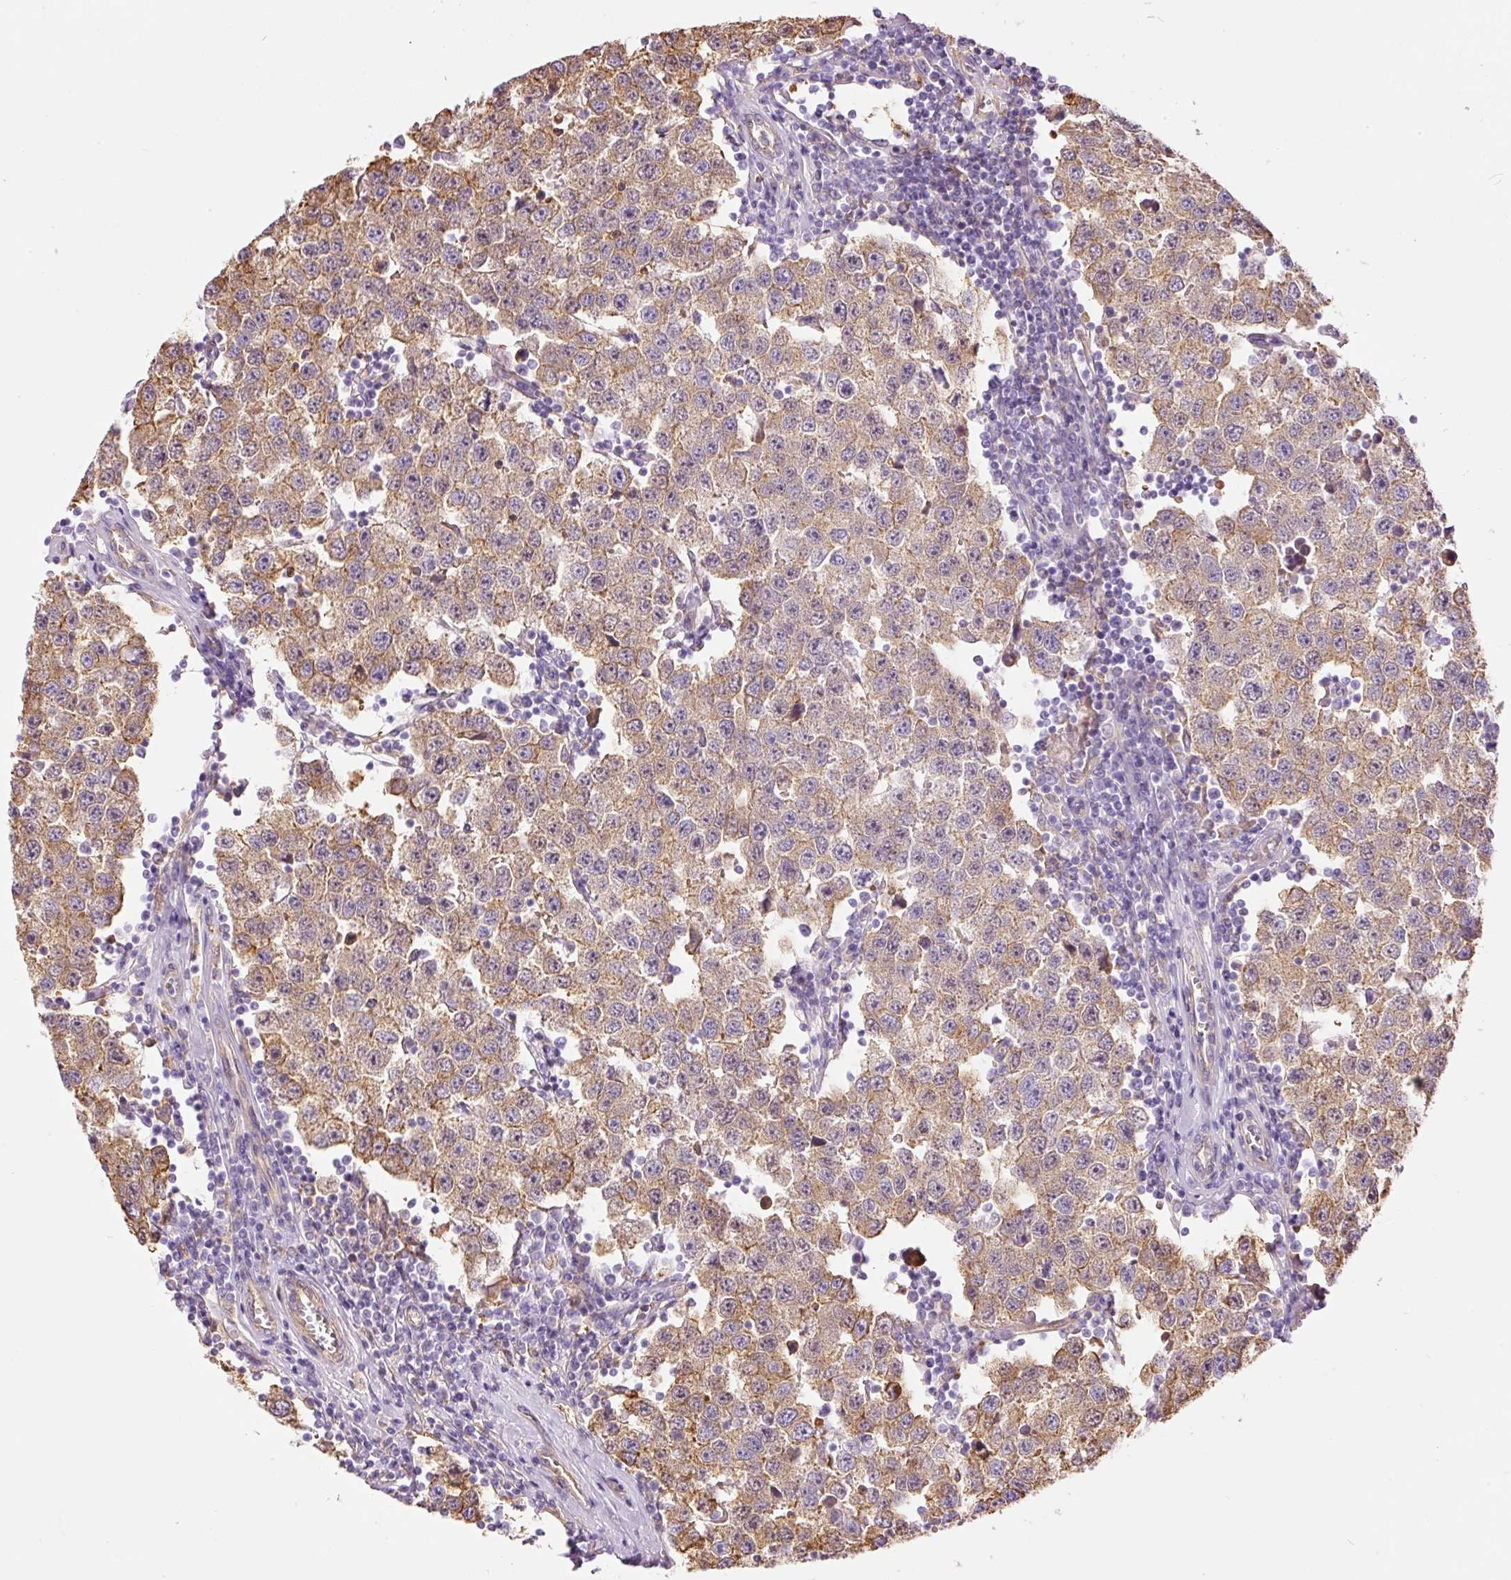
{"staining": {"intensity": "weak", "quantity": "25%-75%", "location": "cytoplasmic/membranous"}, "tissue": "testis cancer", "cell_type": "Tumor cells", "image_type": "cancer", "snomed": [{"axis": "morphology", "description": "Seminoma, NOS"}, {"axis": "topography", "description": "Testis"}], "caption": "A brown stain shows weak cytoplasmic/membranous expression of a protein in human testis seminoma tumor cells. The protein is stained brown, and the nuclei are stained in blue (DAB IHC with brightfield microscopy, high magnification).", "gene": "IL10RB", "patient": {"sex": "male", "age": 34}}